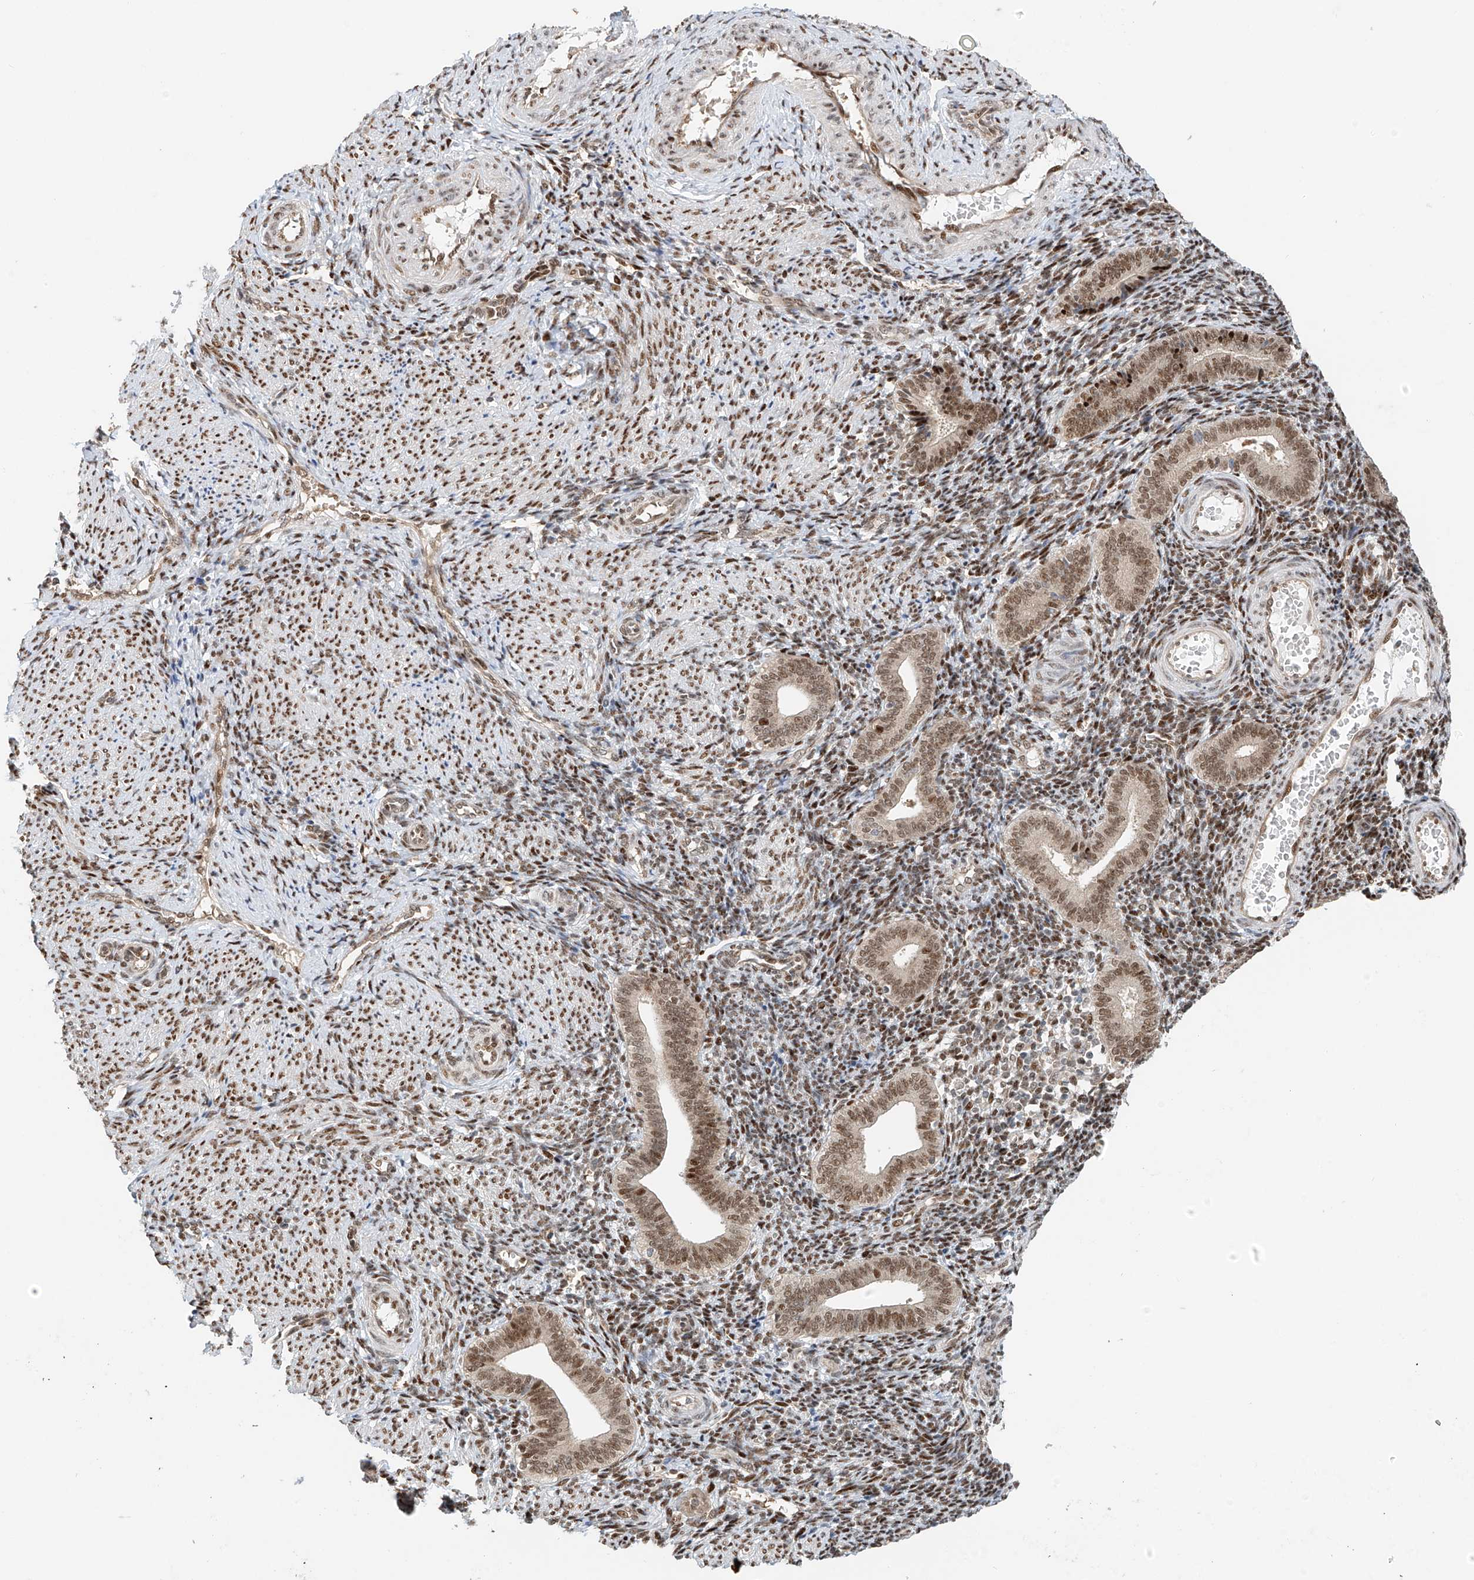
{"staining": {"intensity": "strong", "quantity": ">75%", "location": "nuclear"}, "tissue": "endometrium", "cell_type": "Cells in endometrial stroma", "image_type": "normal", "snomed": [{"axis": "morphology", "description": "Normal tissue, NOS"}, {"axis": "topography", "description": "Uterus"}, {"axis": "topography", "description": "Endometrium"}], "caption": "Immunohistochemical staining of benign endometrium demonstrates strong nuclear protein expression in about >75% of cells in endometrial stroma. Ihc stains the protein in brown and the nuclei are stained blue.", "gene": "ZNF514", "patient": {"sex": "female", "age": 33}}